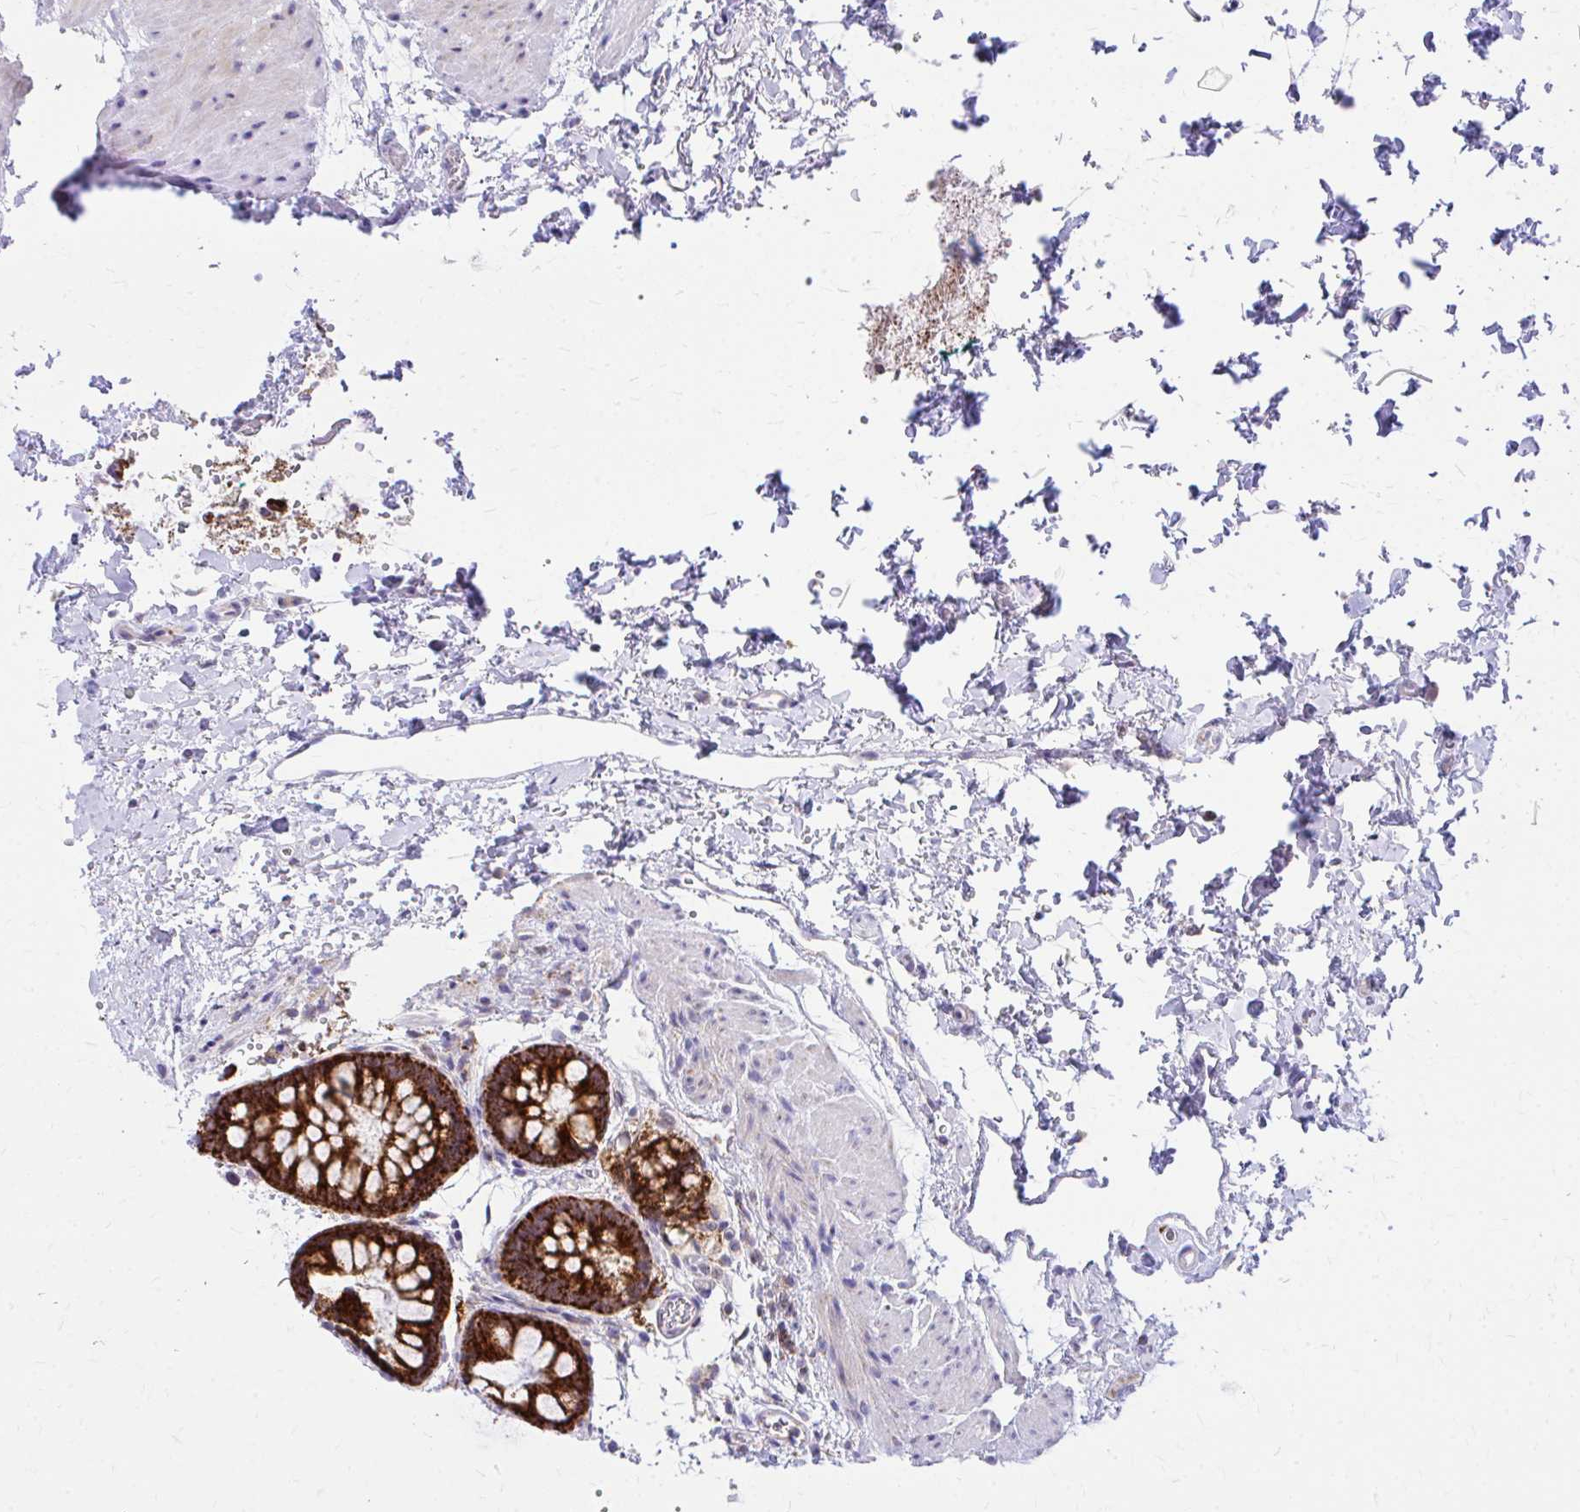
{"staining": {"intensity": "strong", "quantity": ">75%", "location": "cytoplasmic/membranous"}, "tissue": "rectum", "cell_type": "Glandular cells", "image_type": "normal", "snomed": [{"axis": "morphology", "description": "Normal tissue, NOS"}, {"axis": "topography", "description": "Rectum"}], "caption": "DAB immunohistochemical staining of normal human rectum reveals strong cytoplasmic/membranous protein staining in approximately >75% of glandular cells. Nuclei are stained in blue.", "gene": "MRPL19", "patient": {"sex": "female", "age": 69}}